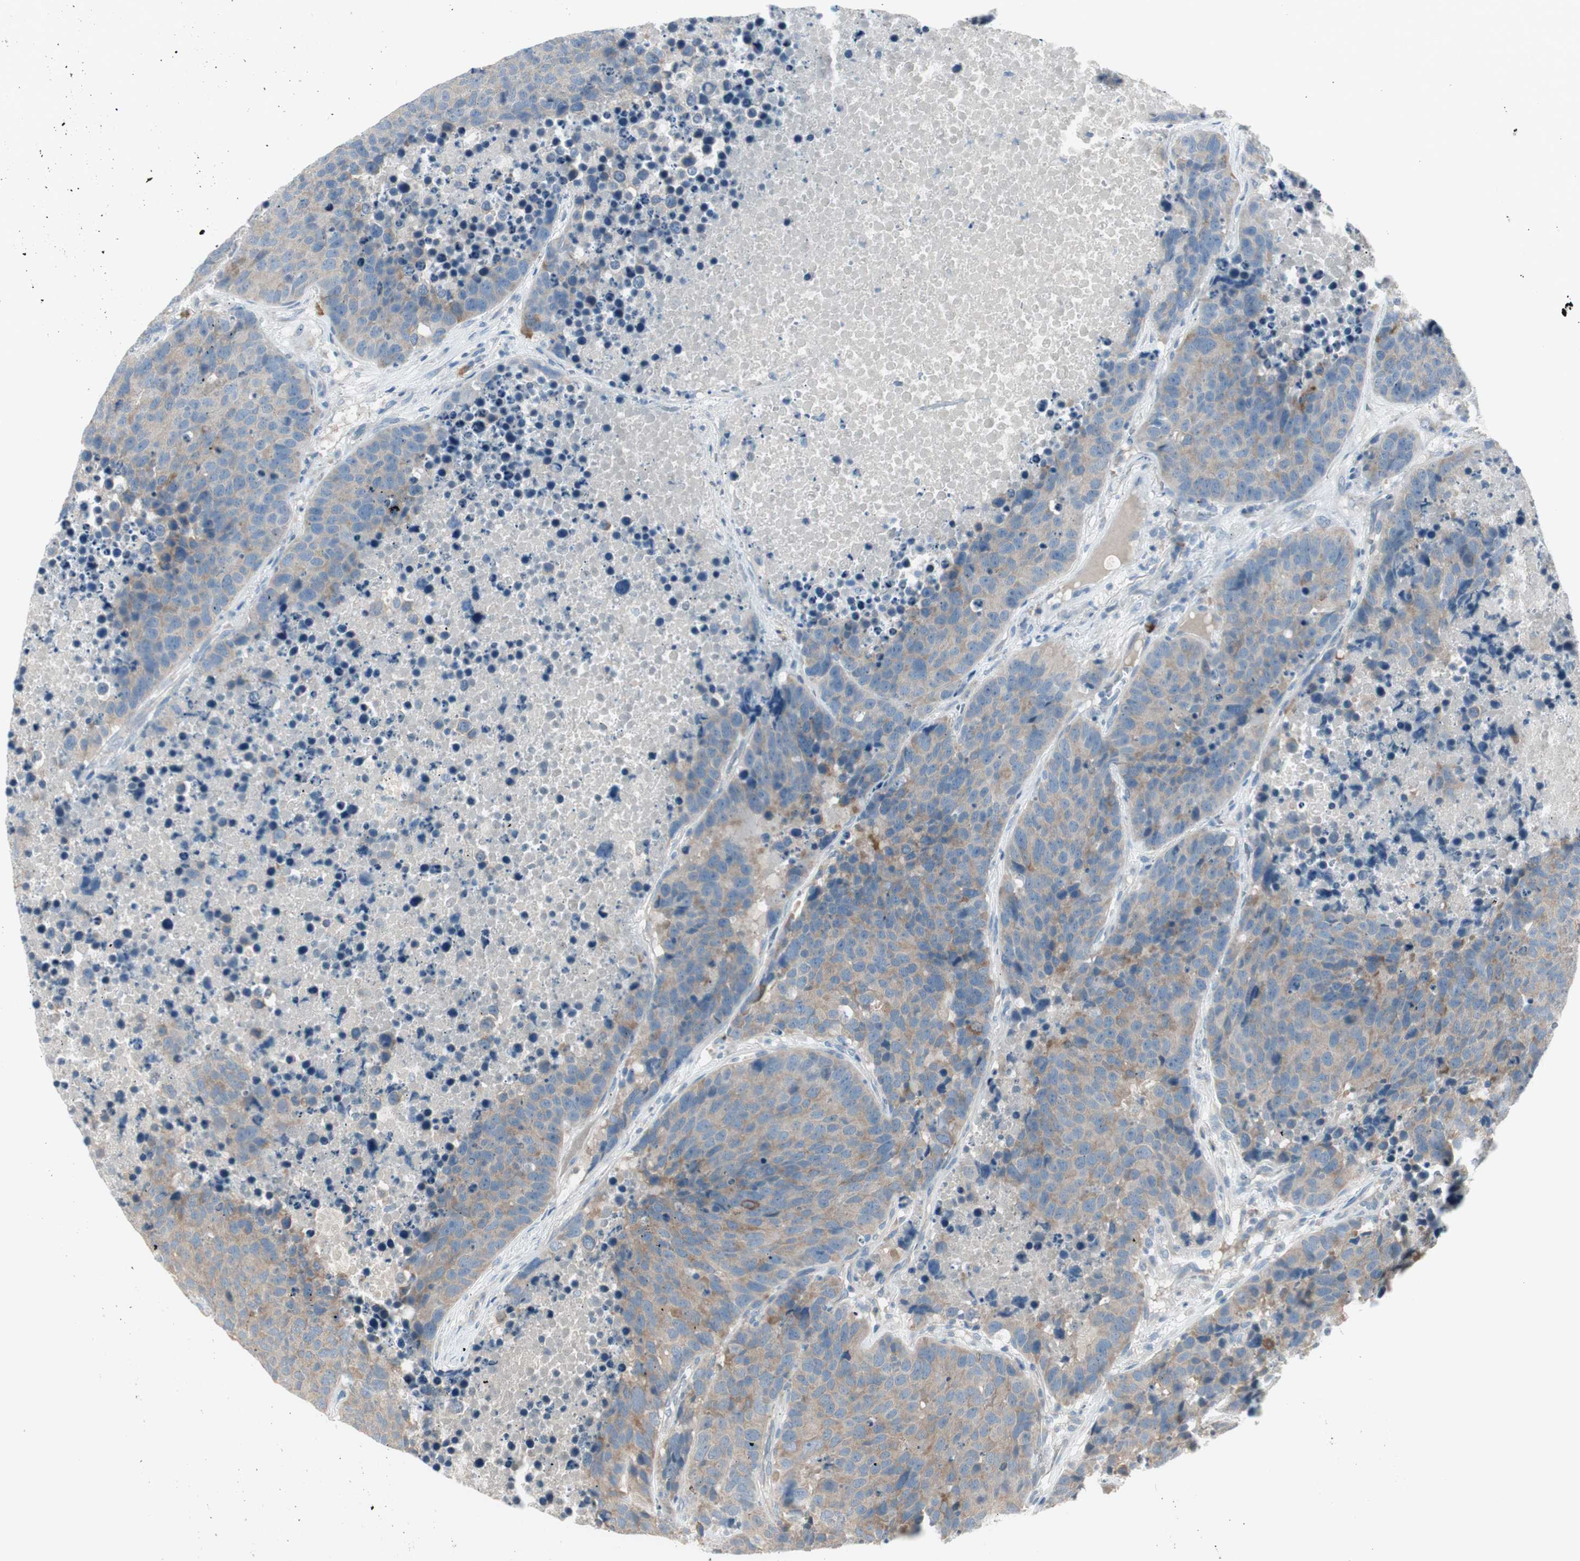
{"staining": {"intensity": "weak", "quantity": ">75%", "location": "cytoplasmic/membranous"}, "tissue": "carcinoid", "cell_type": "Tumor cells", "image_type": "cancer", "snomed": [{"axis": "morphology", "description": "Carcinoid, malignant, NOS"}, {"axis": "topography", "description": "Lung"}], "caption": "IHC (DAB) staining of carcinoid displays weak cytoplasmic/membranous protein positivity in about >75% of tumor cells.", "gene": "MAPRE3", "patient": {"sex": "male", "age": 60}}